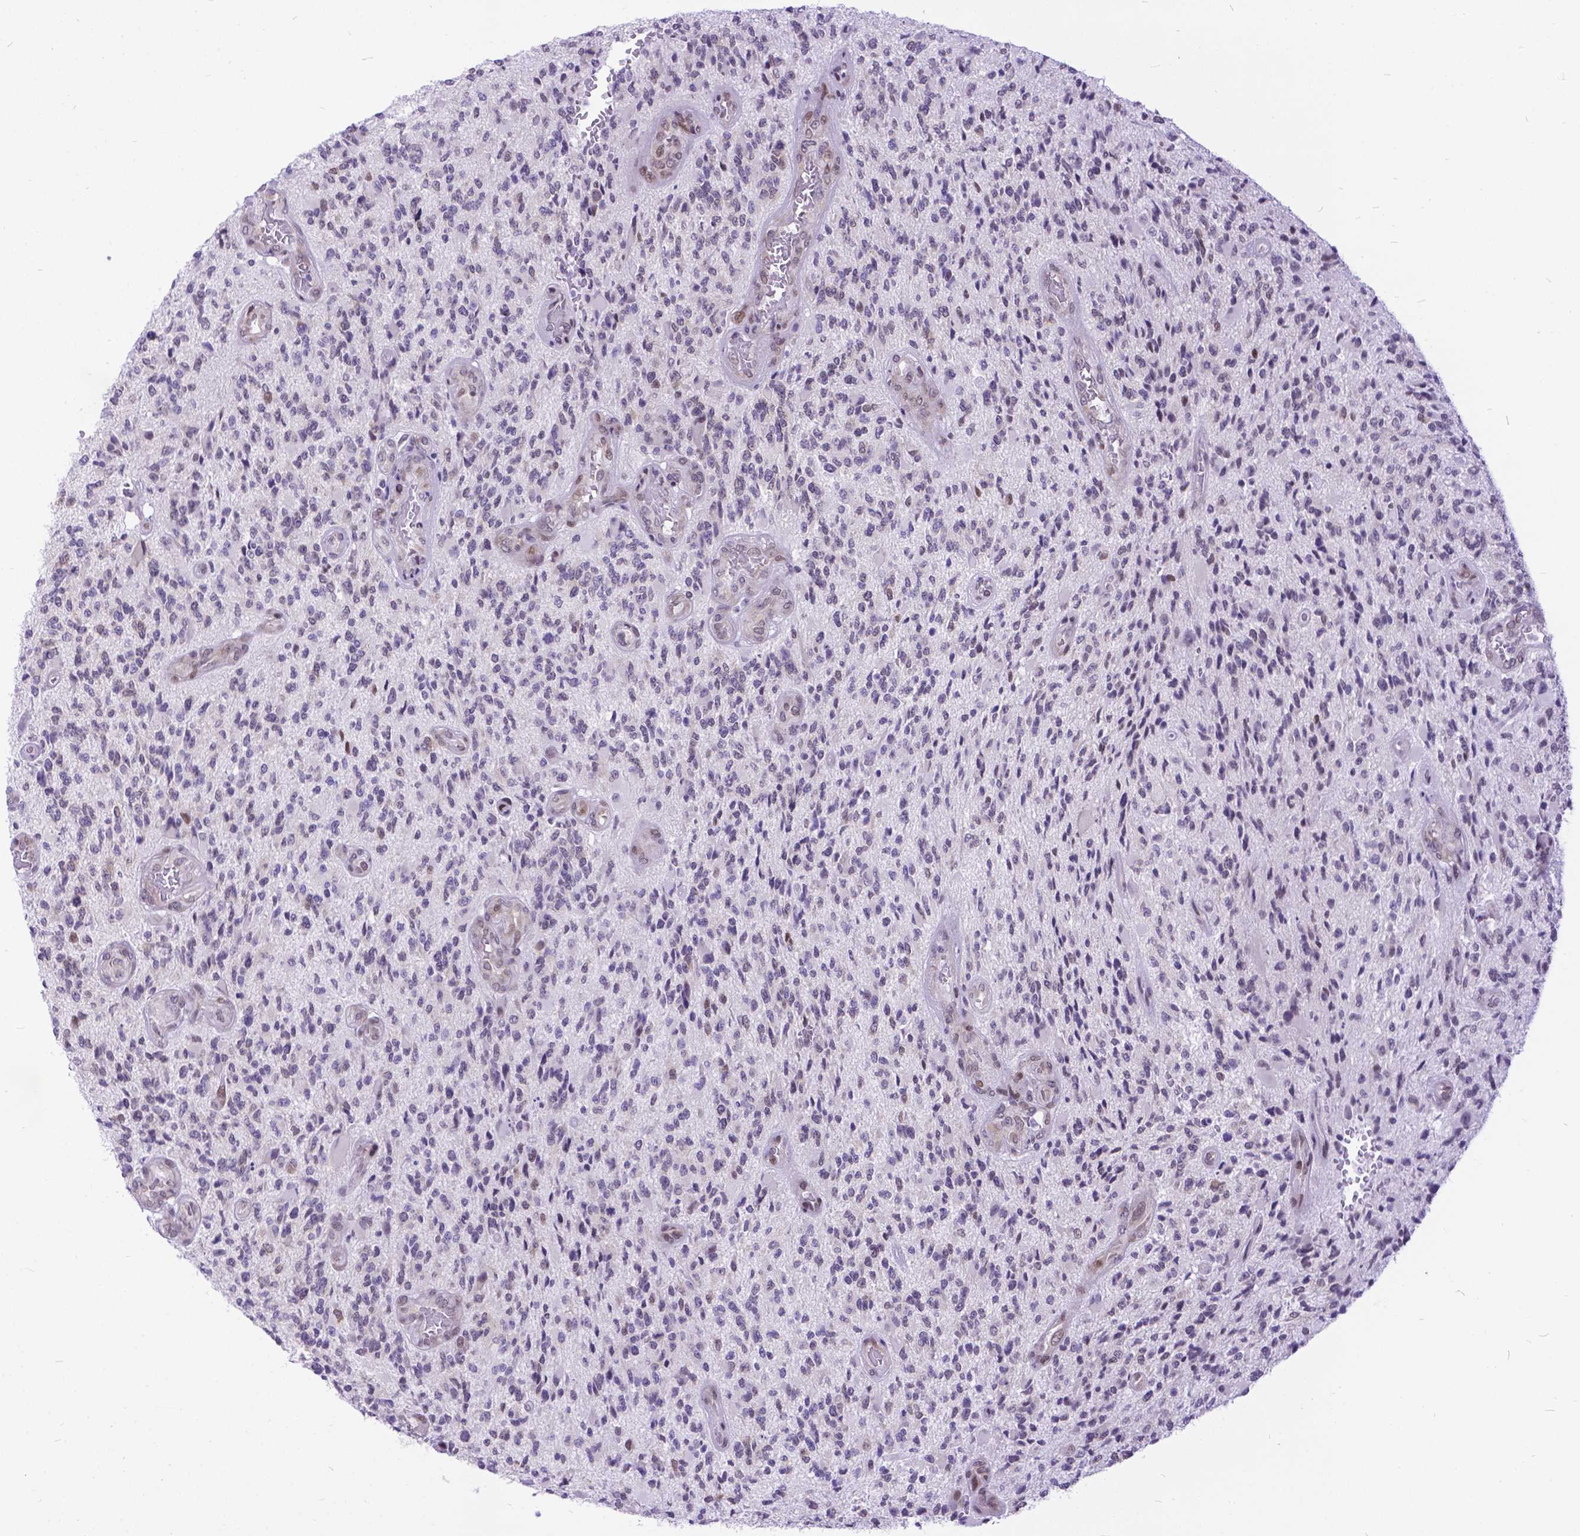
{"staining": {"intensity": "weak", "quantity": "<25%", "location": "nuclear"}, "tissue": "glioma", "cell_type": "Tumor cells", "image_type": "cancer", "snomed": [{"axis": "morphology", "description": "Glioma, malignant, High grade"}, {"axis": "topography", "description": "Brain"}], "caption": "Human glioma stained for a protein using immunohistochemistry (IHC) shows no expression in tumor cells.", "gene": "FAM124B", "patient": {"sex": "female", "age": 63}}